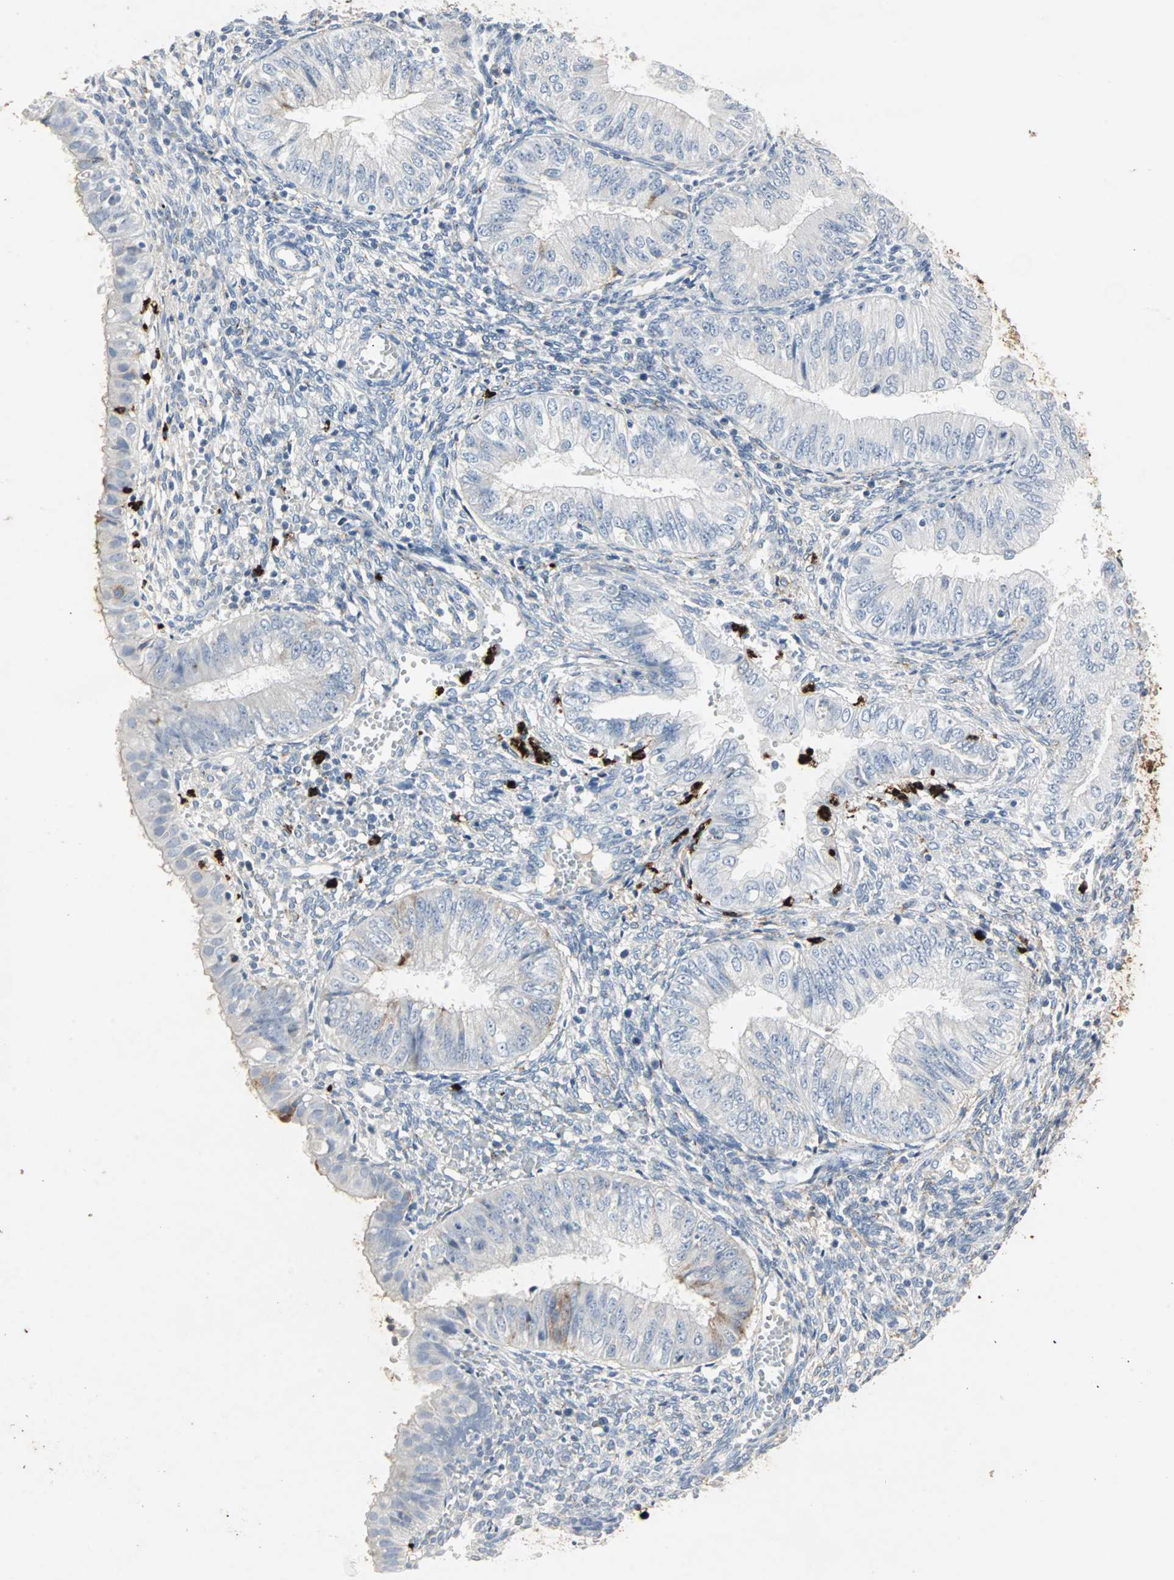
{"staining": {"intensity": "weak", "quantity": "<25%", "location": "cytoplasmic/membranous"}, "tissue": "endometrial cancer", "cell_type": "Tumor cells", "image_type": "cancer", "snomed": [{"axis": "morphology", "description": "Normal tissue, NOS"}, {"axis": "morphology", "description": "Adenocarcinoma, NOS"}, {"axis": "topography", "description": "Endometrium"}], "caption": "Endometrial cancer (adenocarcinoma) was stained to show a protein in brown. There is no significant positivity in tumor cells. The staining was performed using DAB (3,3'-diaminobenzidine) to visualize the protein expression in brown, while the nuclei were stained in blue with hematoxylin (Magnification: 20x).", "gene": "CEACAM6", "patient": {"sex": "female", "age": 53}}